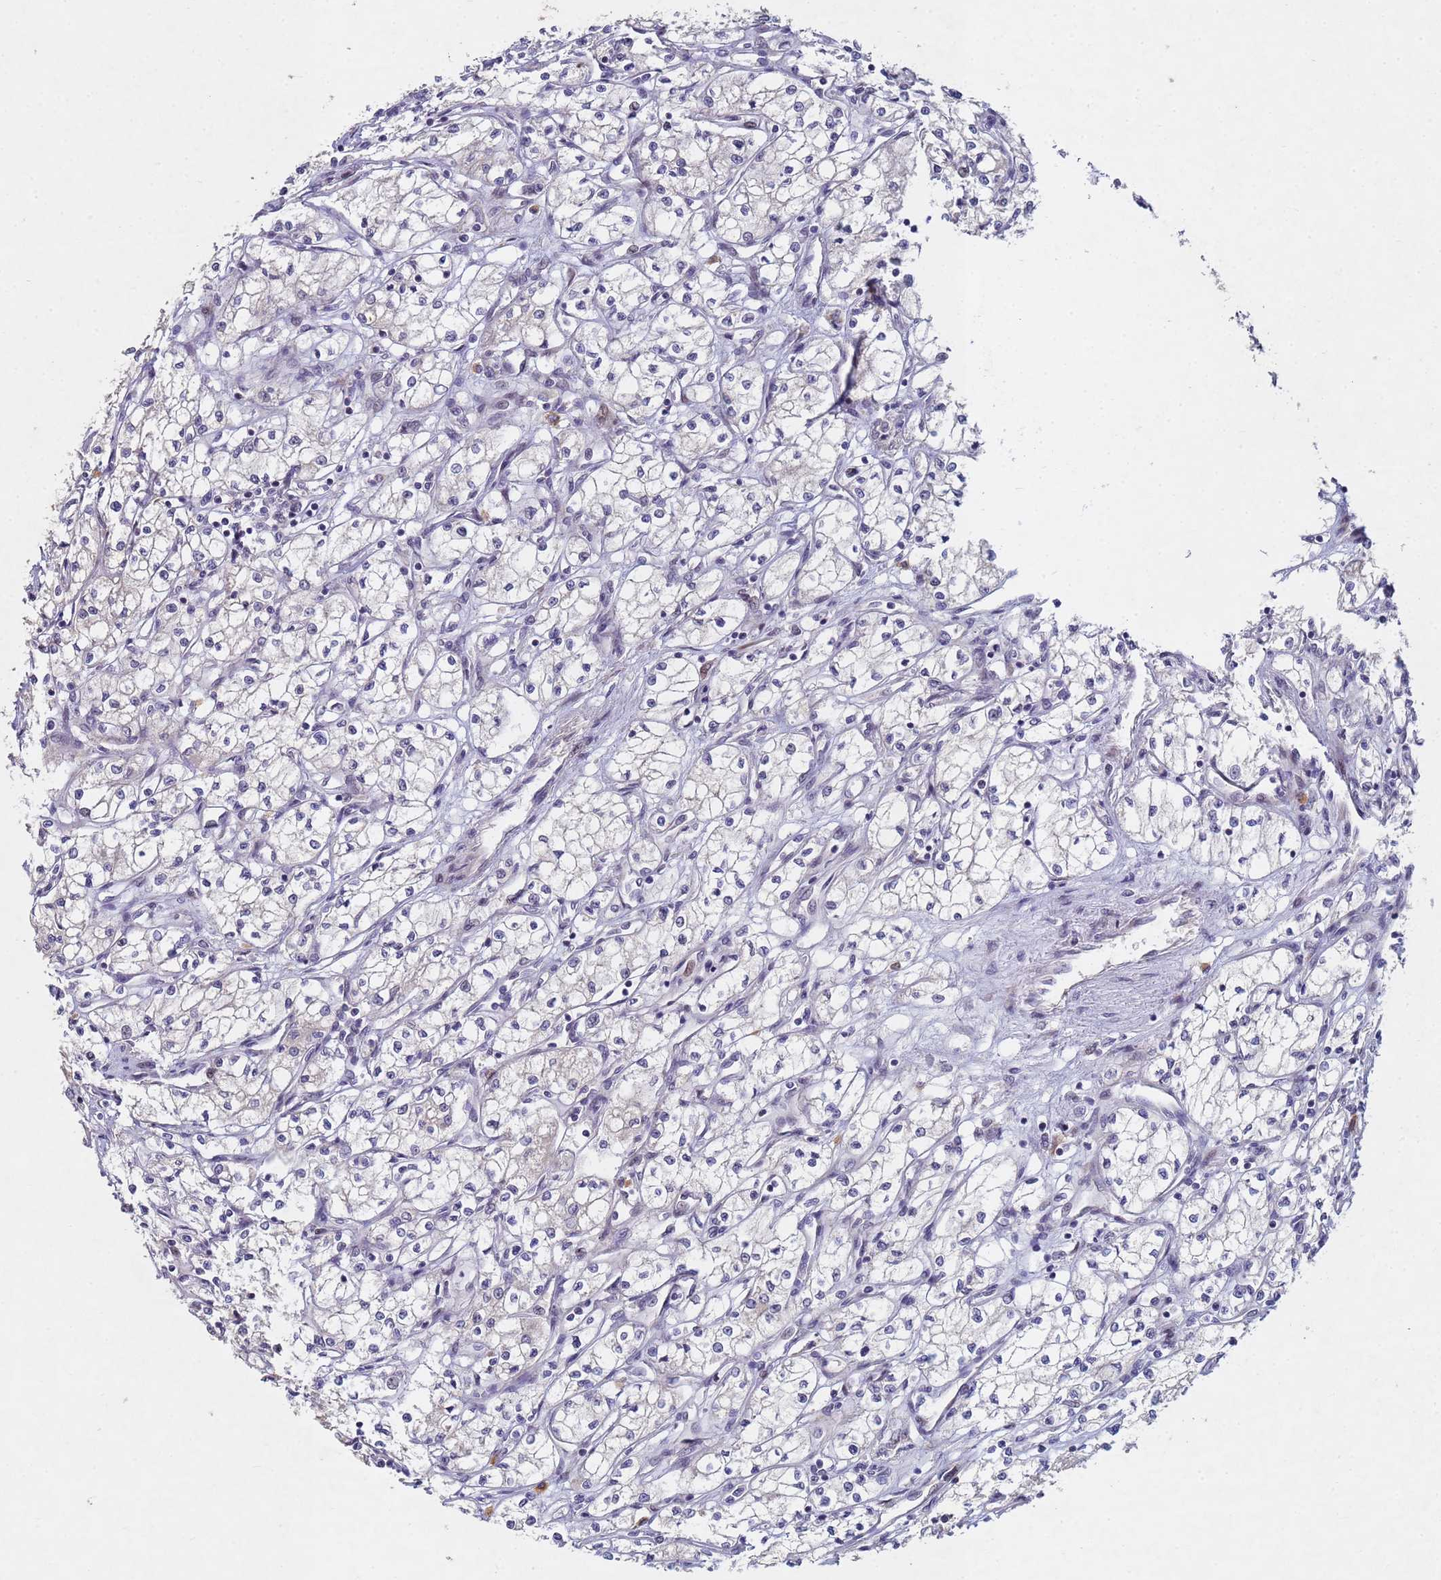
{"staining": {"intensity": "negative", "quantity": "none", "location": "none"}, "tissue": "renal cancer", "cell_type": "Tumor cells", "image_type": "cancer", "snomed": [{"axis": "morphology", "description": "Adenocarcinoma, NOS"}, {"axis": "topography", "description": "Kidney"}], "caption": "Protein analysis of adenocarcinoma (renal) reveals no significant expression in tumor cells.", "gene": "TNPO2", "patient": {"sex": "male", "age": 59}}